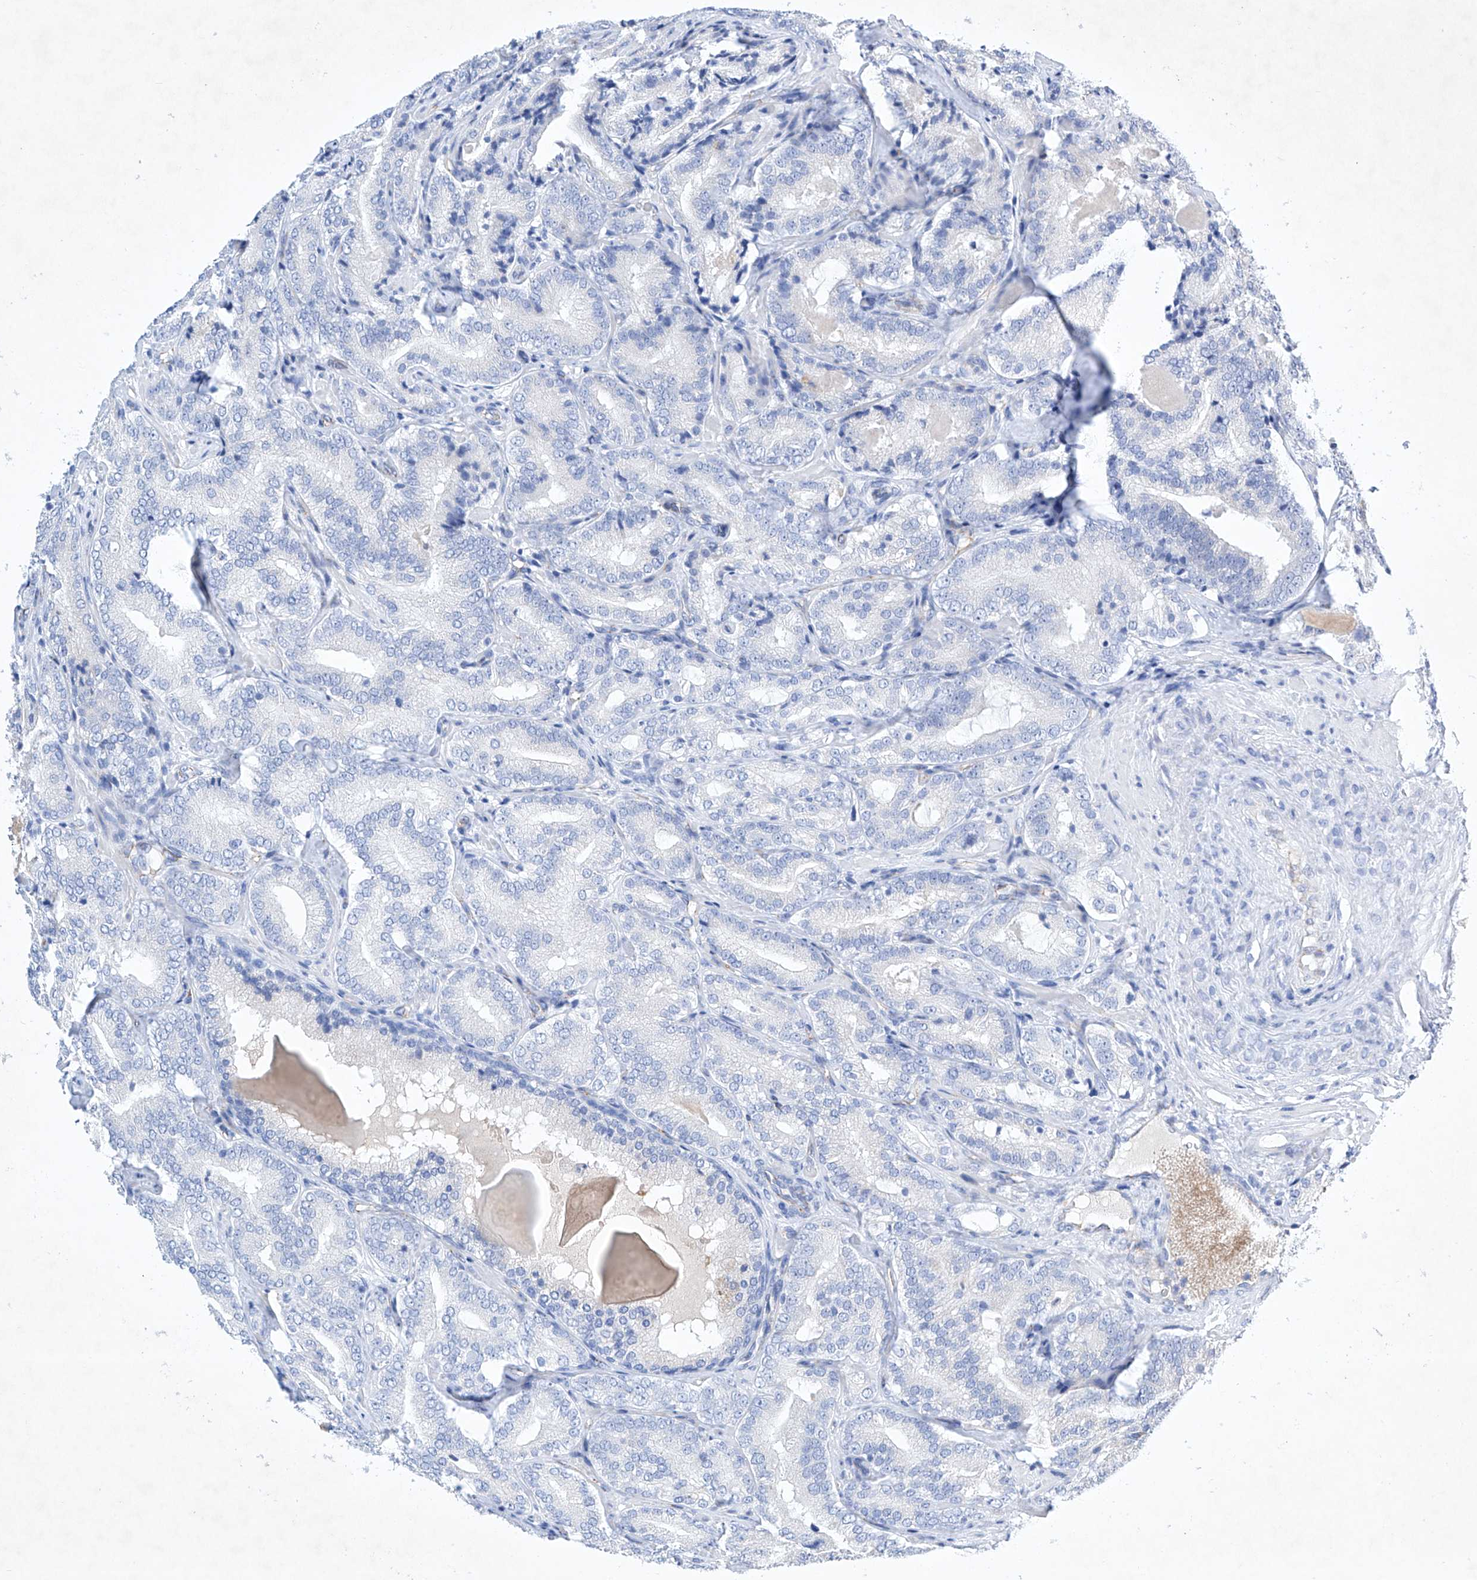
{"staining": {"intensity": "negative", "quantity": "none", "location": "none"}, "tissue": "prostate cancer", "cell_type": "Tumor cells", "image_type": "cancer", "snomed": [{"axis": "morphology", "description": "Adenocarcinoma, High grade"}, {"axis": "topography", "description": "Prostate"}], "caption": "Histopathology image shows no protein expression in tumor cells of prostate cancer (high-grade adenocarcinoma) tissue.", "gene": "ETV7", "patient": {"sex": "male", "age": 57}}